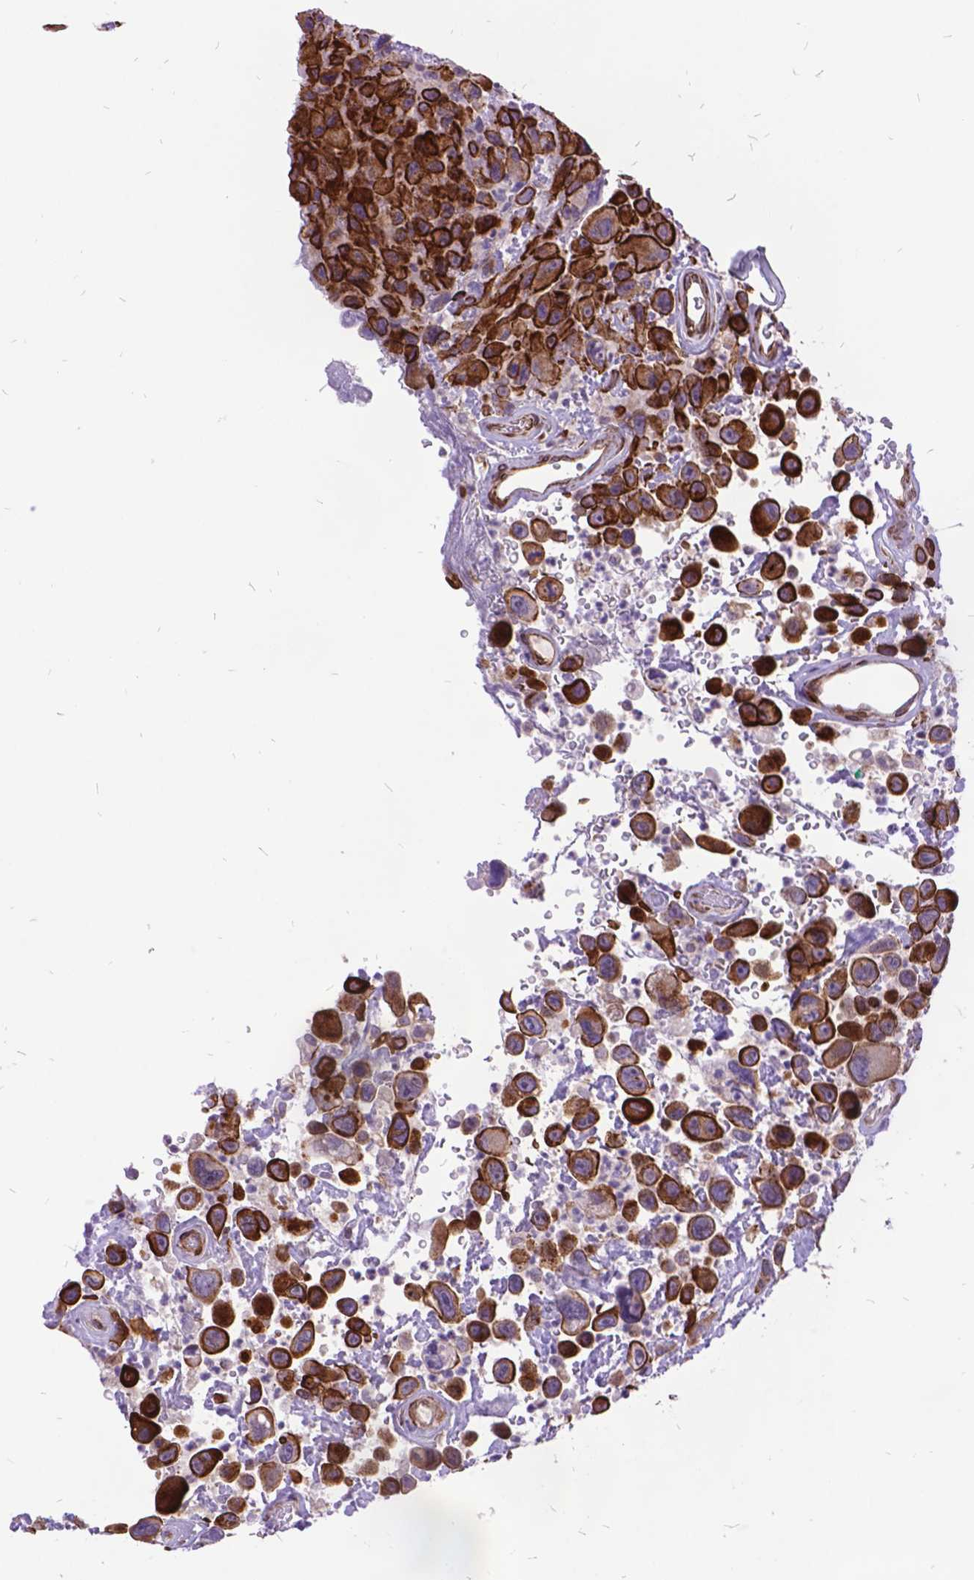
{"staining": {"intensity": "moderate", "quantity": ">75%", "location": "cytoplasmic/membranous"}, "tissue": "urothelial cancer", "cell_type": "Tumor cells", "image_type": "cancer", "snomed": [{"axis": "morphology", "description": "Urothelial carcinoma, High grade"}, {"axis": "topography", "description": "Urinary bladder"}], "caption": "High-power microscopy captured an immunohistochemistry (IHC) image of high-grade urothelial carcinoma, revealing moderate cytoplasmic/membranous staining in about >75% of tumor cells. The protein of interest is stained brown, and the nuclei are stained in blue (DAB (3,3'-diaminobenzidine) IHC with brightfield microscopy, high magnification).", "gene": "GRB7", "patient": {"sex": "male", "age": 53}}